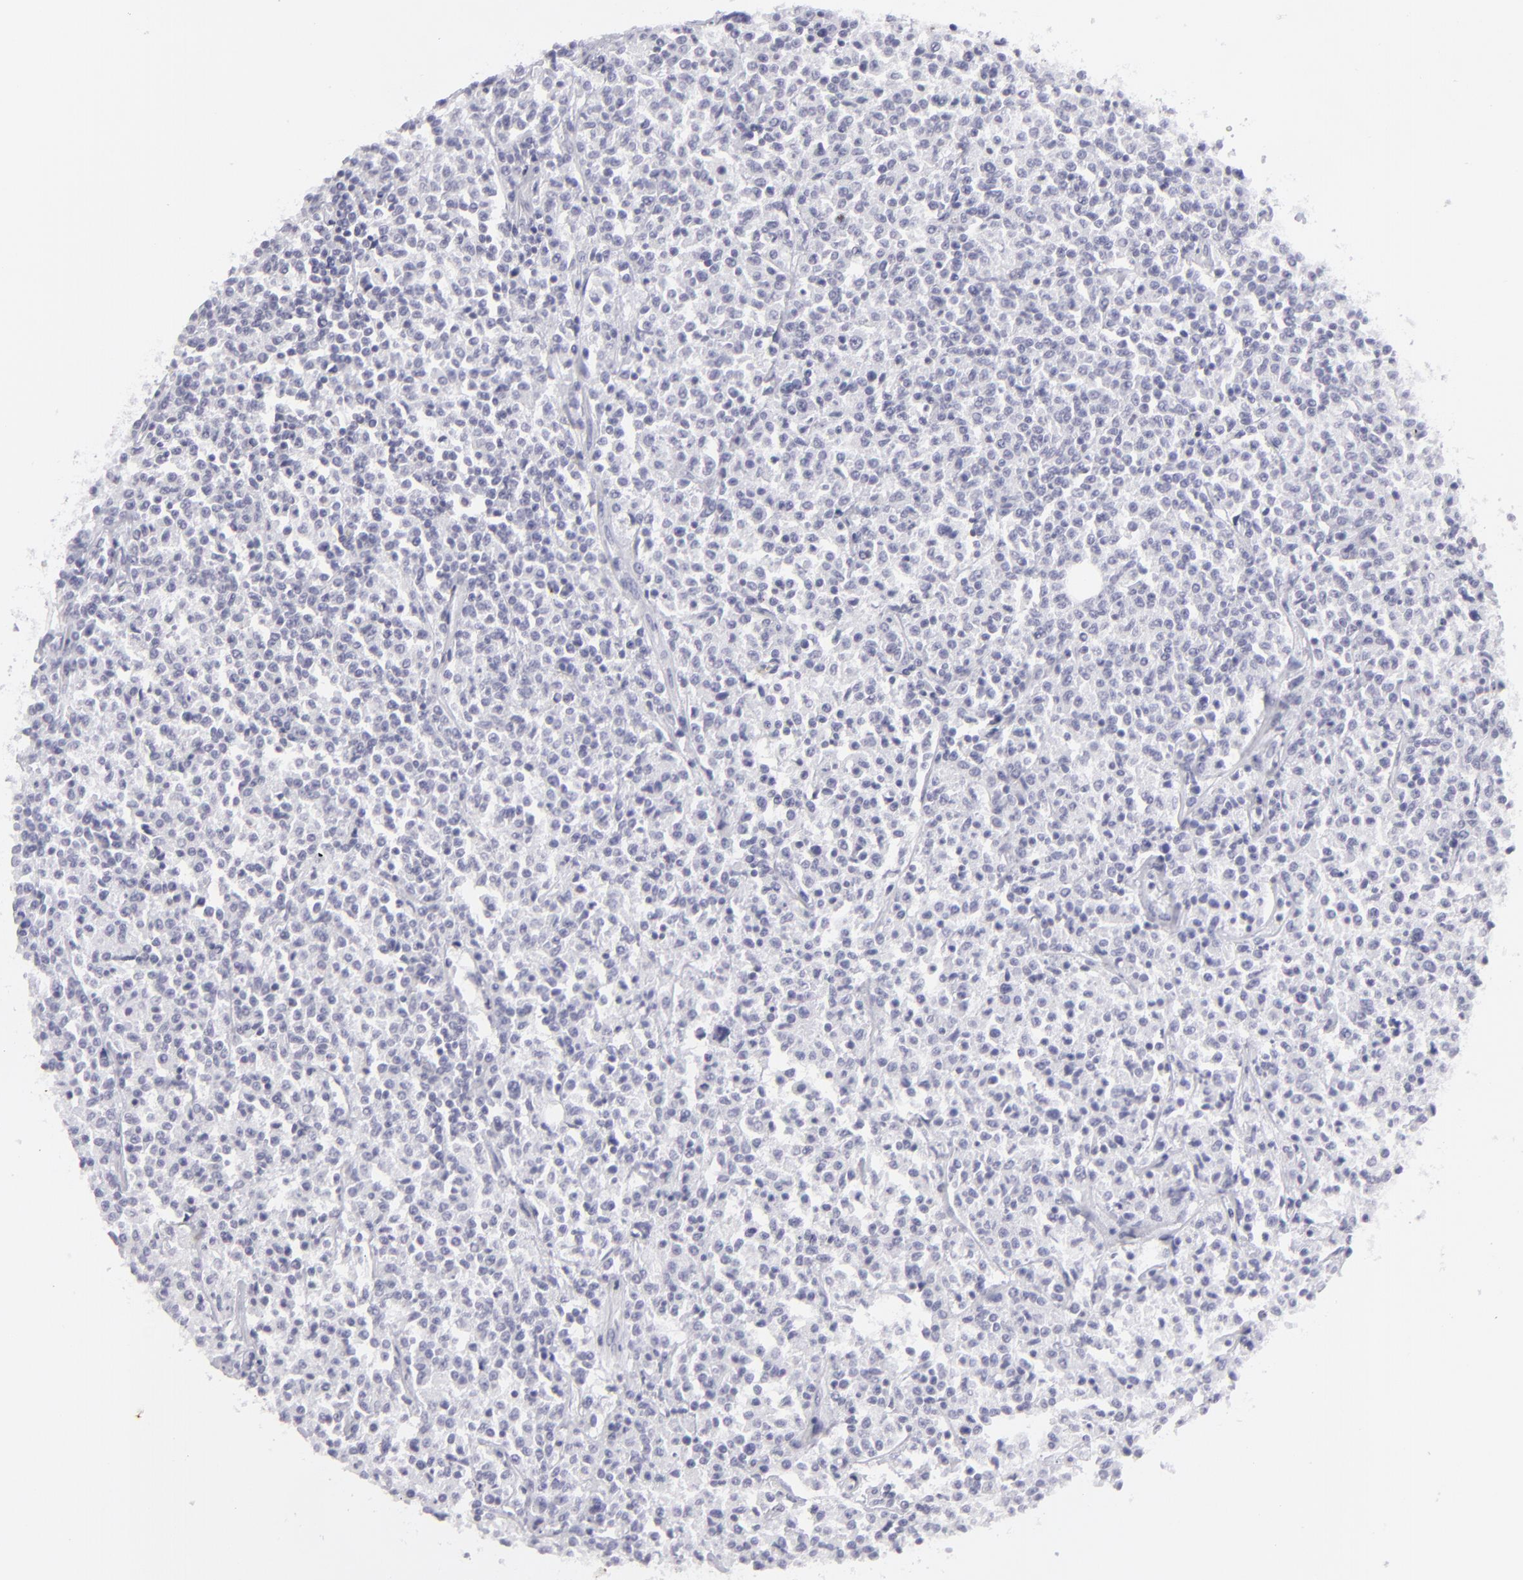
{"staining": {"intensity": "negative", "quantity": "none", "location": "none"}, "tissue": "lymphoma", "cell_type": "Tumor cells", "image_type": "cancer", "snomed": [{"axis": "morphology", "description": "Malignant lymphoma, non-Hodgkin's type, Low grade"}, {"axis": "topography", "description": "Small intestine"}], "caption": "Tumor cells are negative for brown protein staining in malignant lymphoma, non-Hodgkin's type (low-grade).", "gene": "KRT1", "patient": {"sex": "female", "age": 59}}